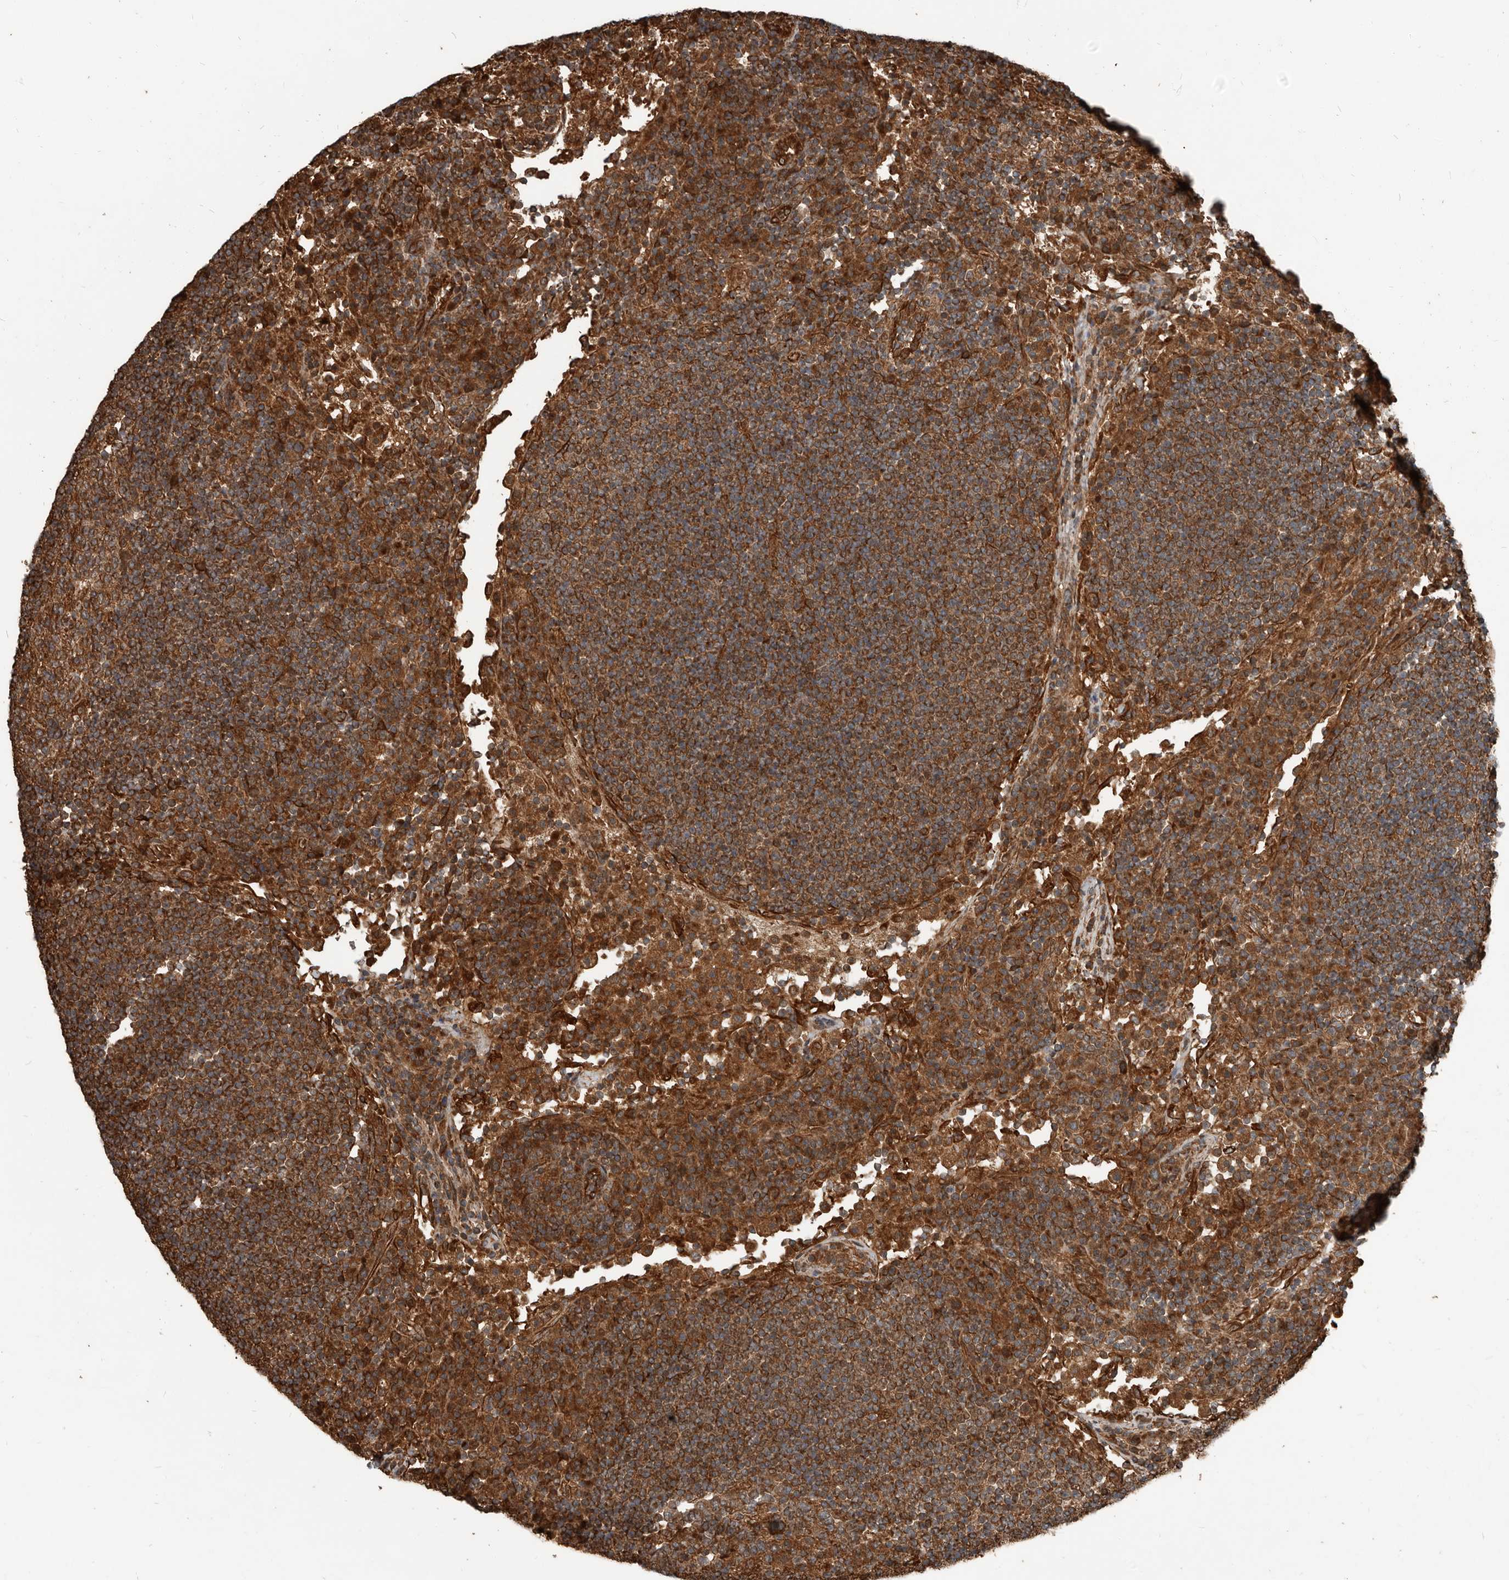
{"staining": {"intensity": "strong", "quantity": ">75%", "location": "cytoplasmic/membranous"}, "tissue": "lymph node", "cell_type": "Germinal center cells", "image_type": "normal", "snomed": [{"axis": "morphology", "description": "Normal tissue, NOS"}, {"axis": "topography", "description": "Lymph node"}], "caption": "DAB immunohistochemical staining of unremarkable lymph node exhibits strong cytoplasmic/membranous protein positivity in approximately >75% of germinal center cells. (Stains: DAB (3,3'-diaminobenzidine) in brown, nuclei in blue, Microscopy: brightfield microscopy at high magnification).", "gene": "YOD1", "patient": {"sex": "female", "age": 53}}